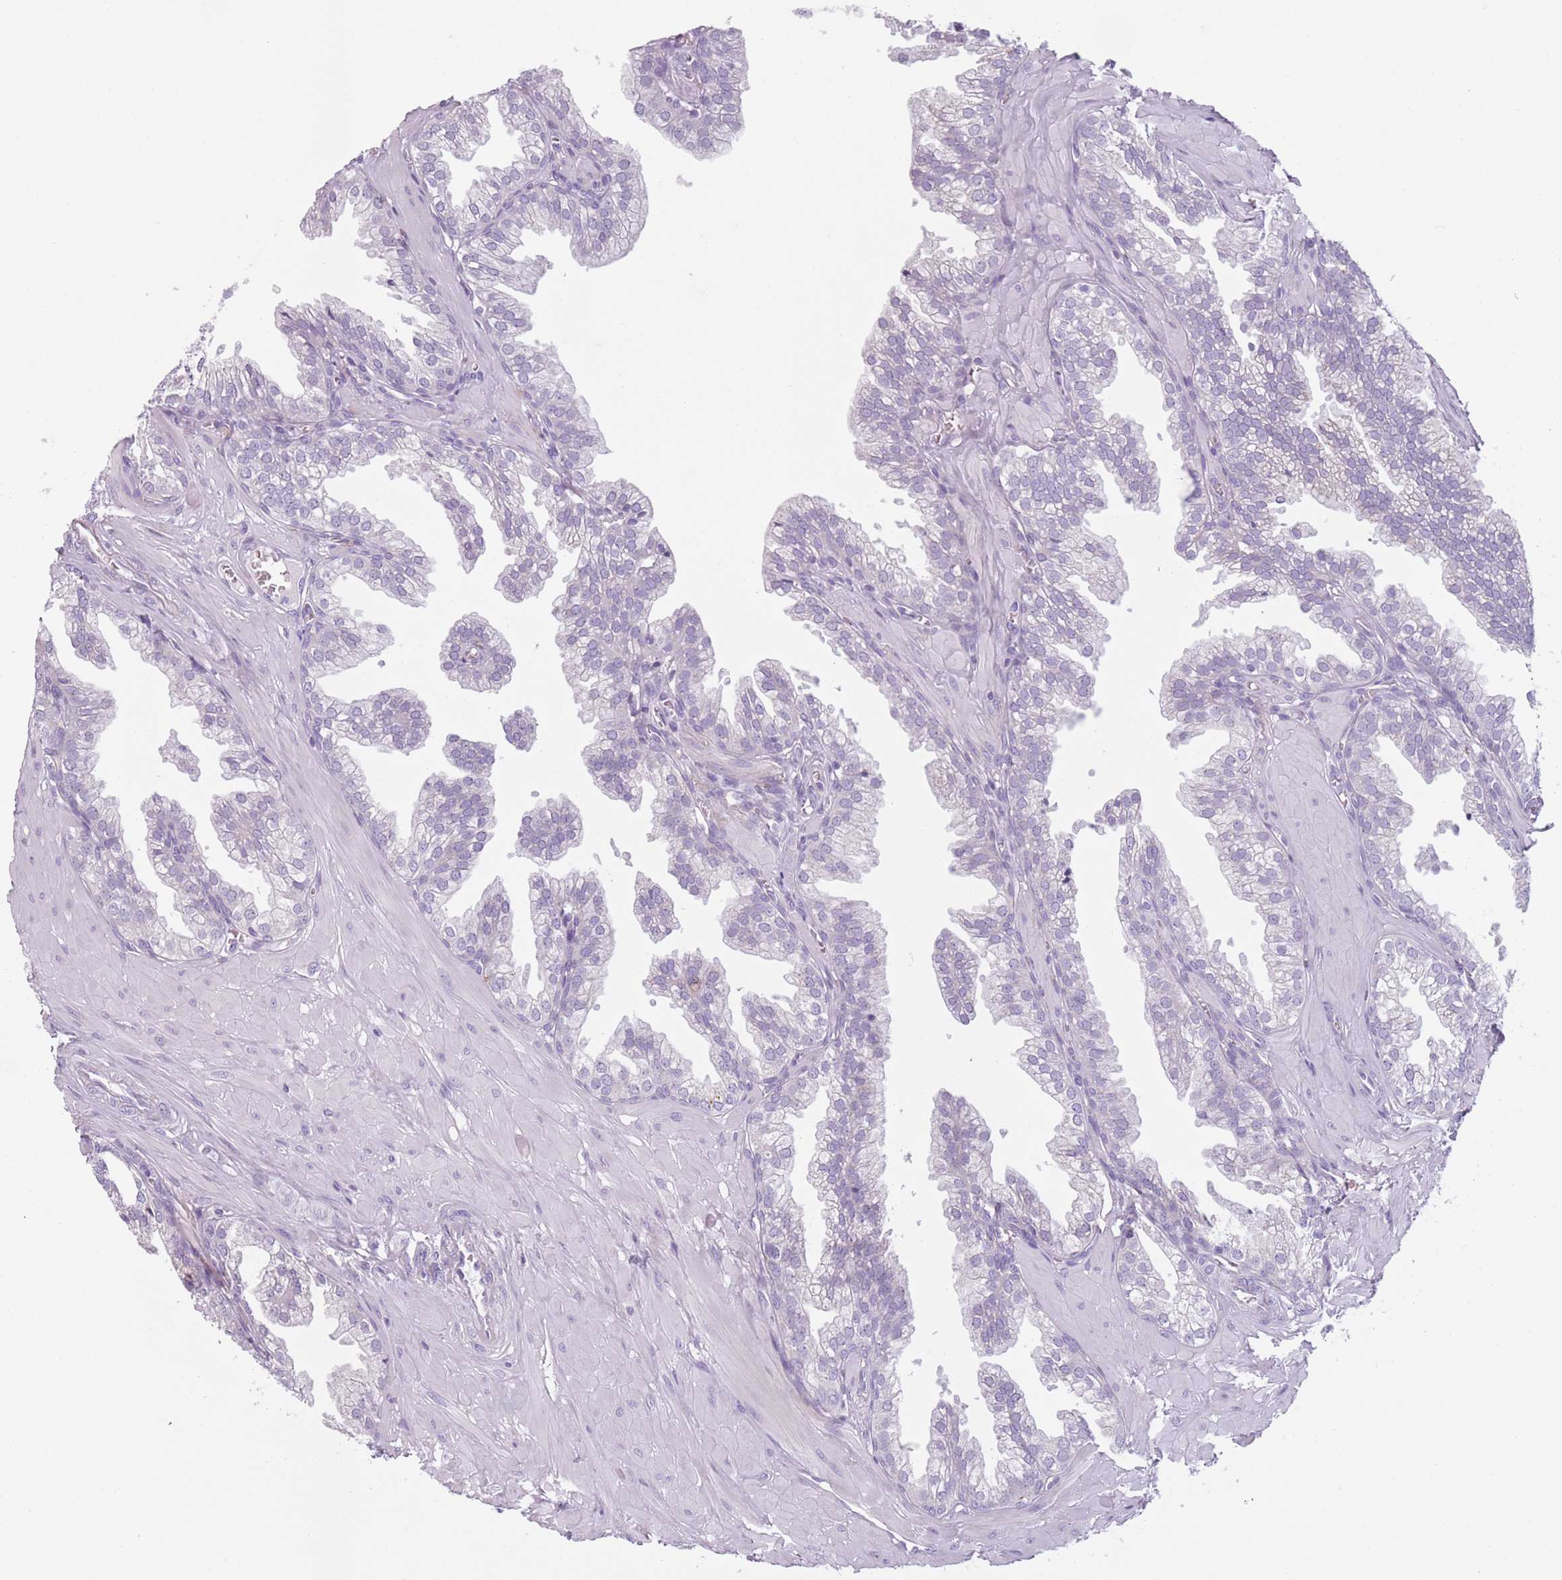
{"staining": {"intensity": "moderate", "quantity": "<25%", "location": "cytoplasmic/membranous"}, "tissue": "prostate", "cell_type": "Glandular cells", "image_type": "normal", "snomed": [{"axis": "morphology", "description": "Normal tissue, NOS"}, {"axis": "topography", "description": "Prostate"}, {"axis": "topography", "description": "Peripheral nerve tissue"}], "caption": "Immunohistochemical staining of normal prostate reveals moderate cytoplasmic/membranous protein expression in about <25% of glandular cells. Nuclei are stained in blue.", "gene": "MEGF8", "patient": {"sex": "male", "age": 55}}